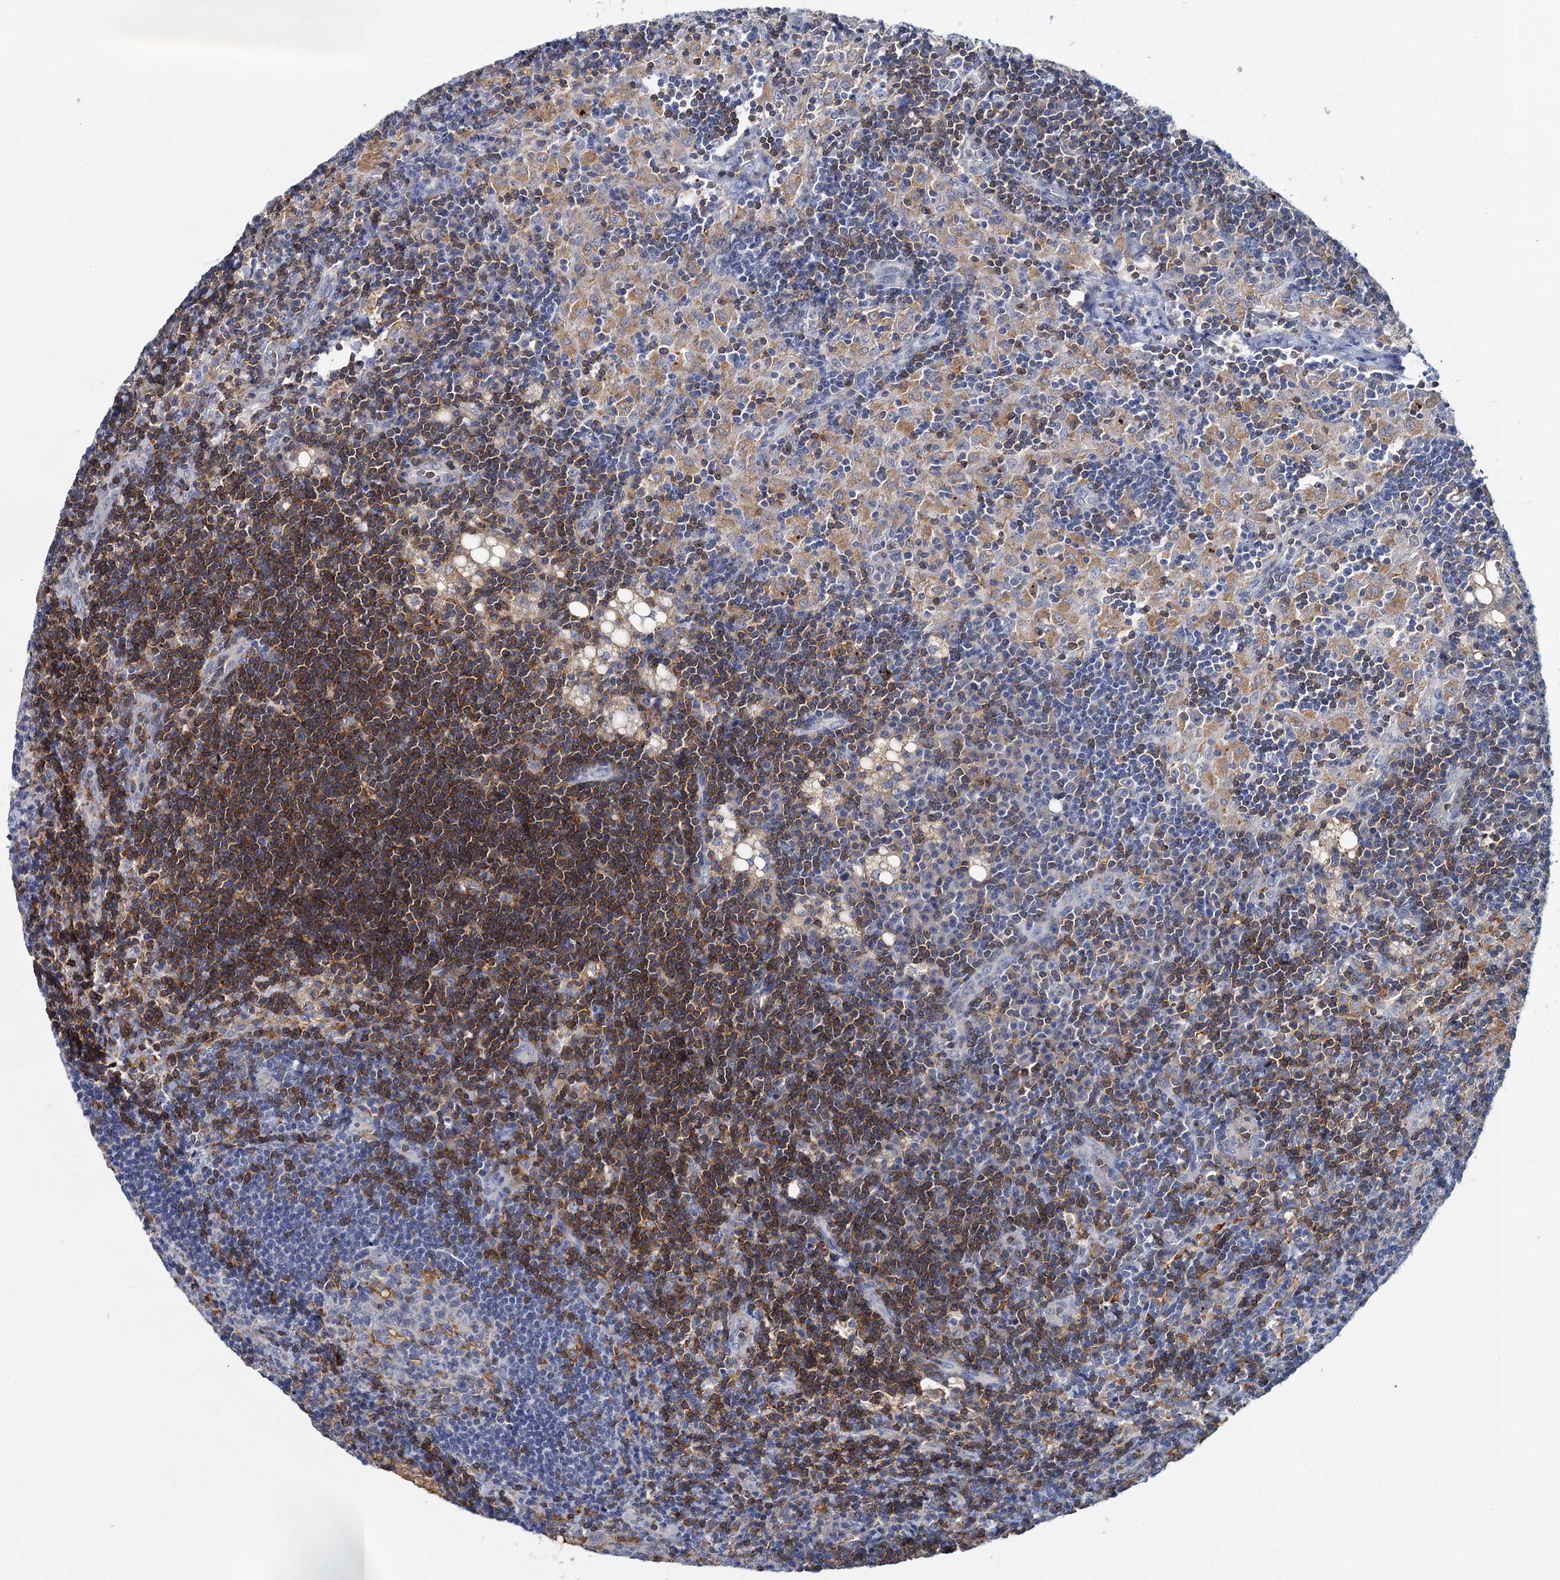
{"staining": {"intensity": "moderate", "quantity": "<25%", "location": "cytoplasmic/membranous"}, "tissue": "lymph node", "cell_type": "Germinal center cells", "image_type": "normal", "snomed": [{"axis": "morphology", "description": "Normal tissue, NOS"}, {"axis": "topography", "description": "Lymph node"}], "caption": "Immunohistochemical staining of normal lymph node exhibits low levels of moderate cytoplasmic/membranous positivity in about <25% of germinal center cells.", "gene": "FGFR2", "patient": {"sex": "male", "age": 24}}